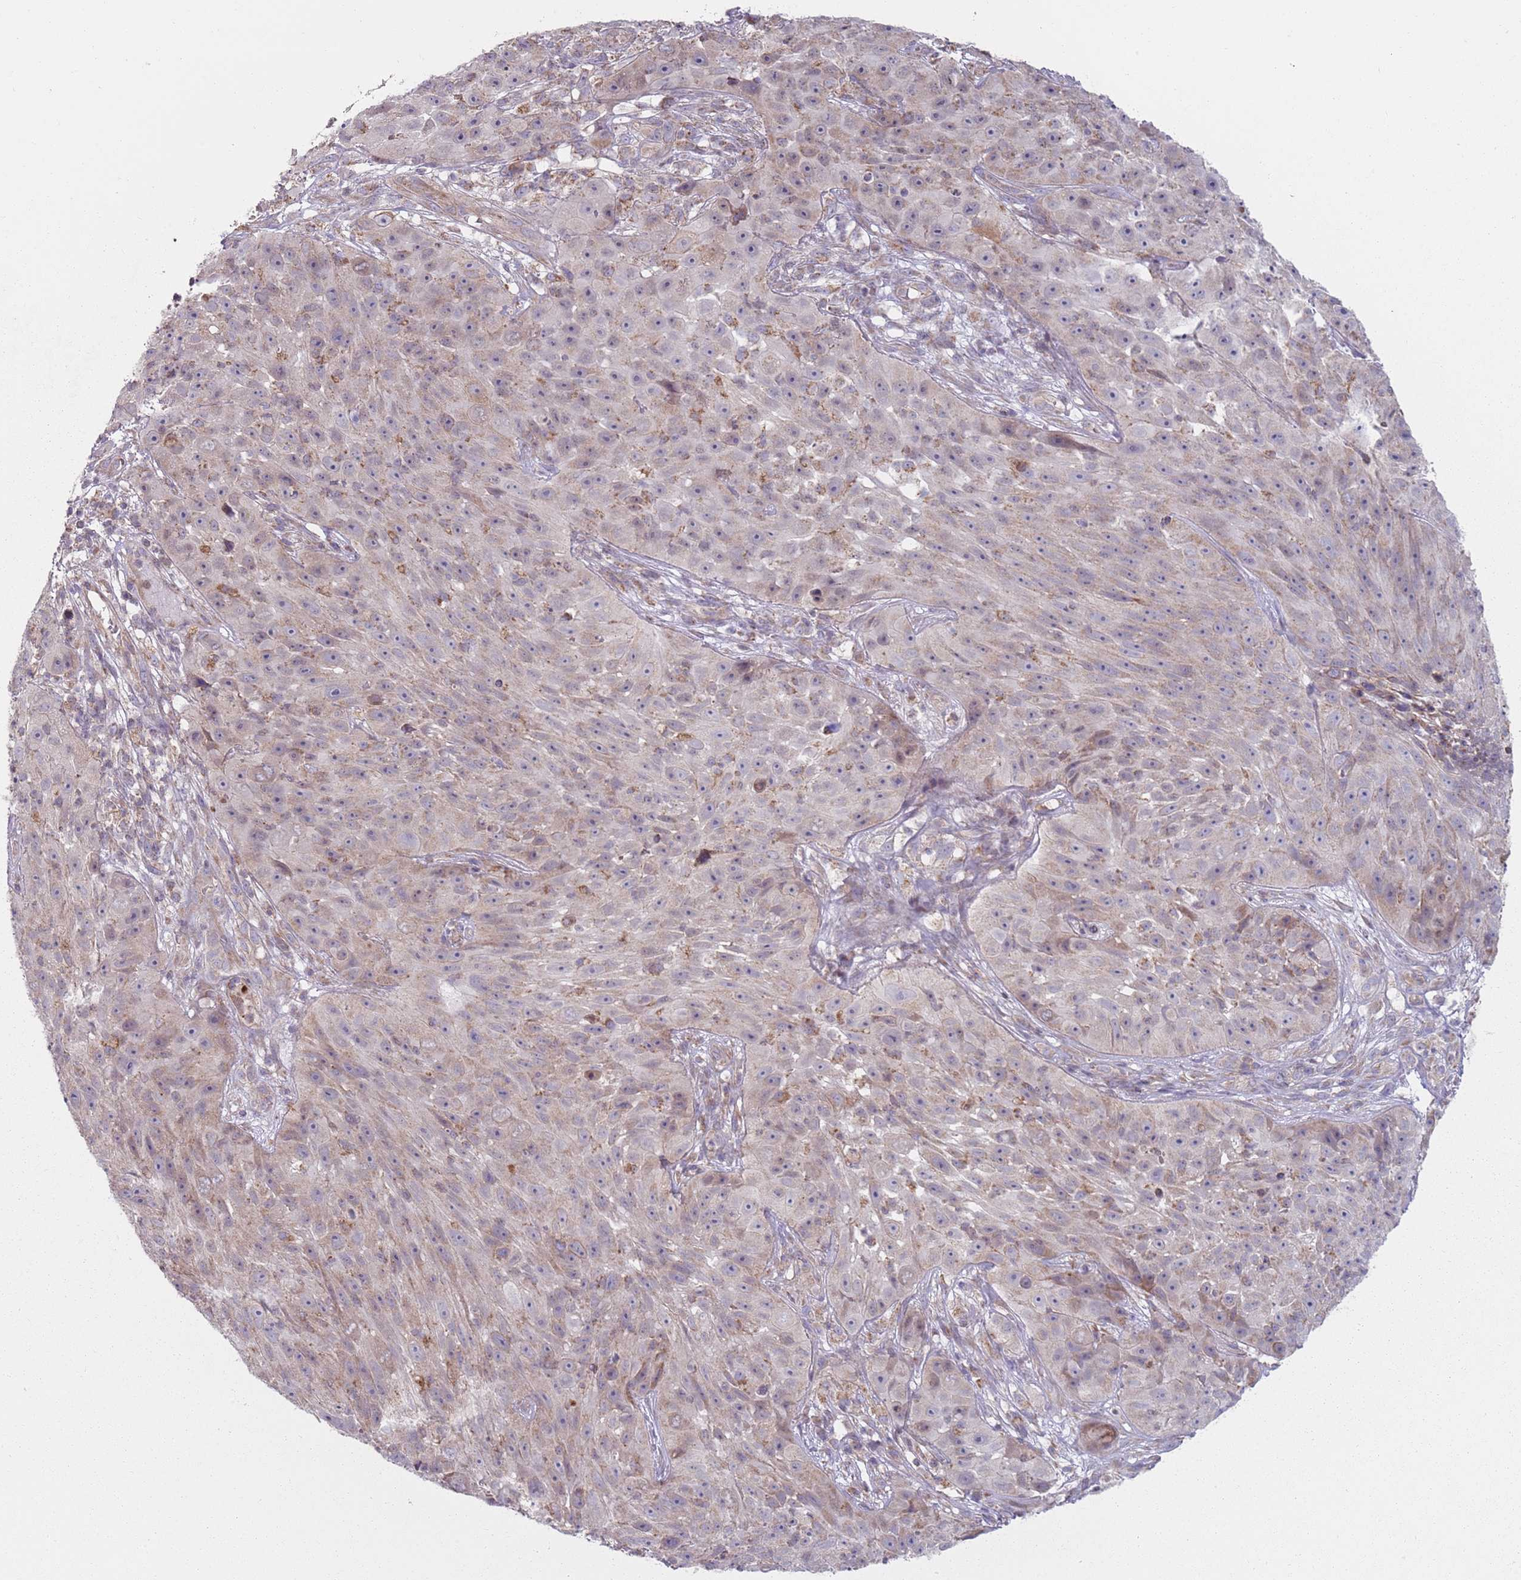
{"staining": {"intensity": "weak", "quantity": "25%-75%", "location": "cytoplasmic/membranous"}, "tissue": "skin cancer", "cell_type": "Tumor cells", "image_type": "cancer", "snomed": [{"axis": "morphology", "description": "Squamous cell carcinoma, NOS"}, {"axis": "topography", "description": "Skin"}], "caption": "Protein analysis of skin squamous cell carcinoma tissue reveals weak cytoplasmic/membranous staining in approximately 25%-75% of tumor cells.", "gene": "GAS8", "patient": {"sex": "female", "age": 87}}